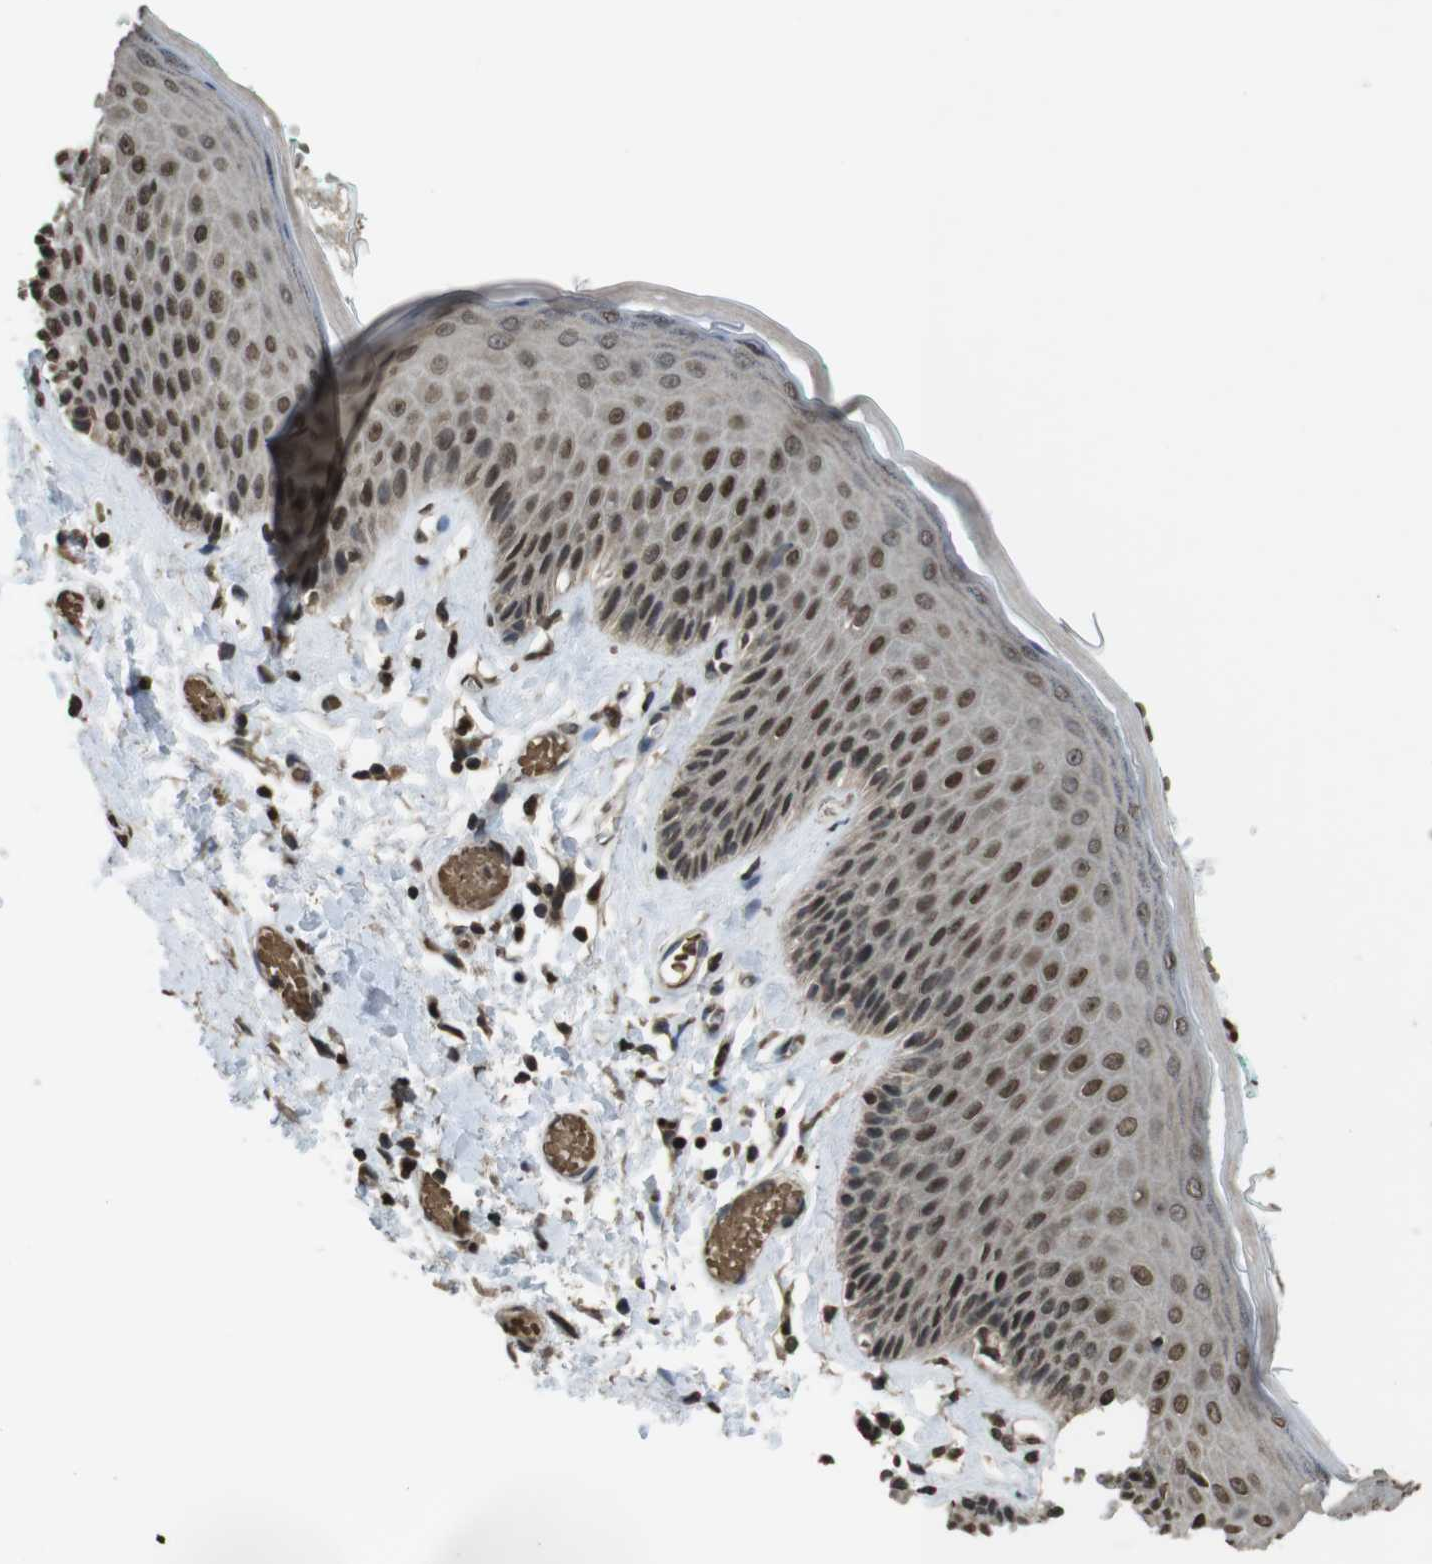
{"staining": {"intensity": "moderate", "quantity": ">75%", "location": "nuclear"}, "tissue": "skin", "cell_type": "Epidermal cells", "image_type": "normal", "snomed": [{"axis": "morphology", "description": "Normal tissue, NOS"}, {"axis": "topography", "description": "Vulva"}], "caption": "High-power microscopy captured an immunohistochemistry (IHC) image of unremarkable skin, revealing moderate nuclear staining in approximately >75% of epidermal cells. (DAB (3,3'-diaminobenzidine) IHC, brown staining for protein, blue staining for nuclei).", "gene": "MAF", "patient": {"sex": "female", "age": 73}}